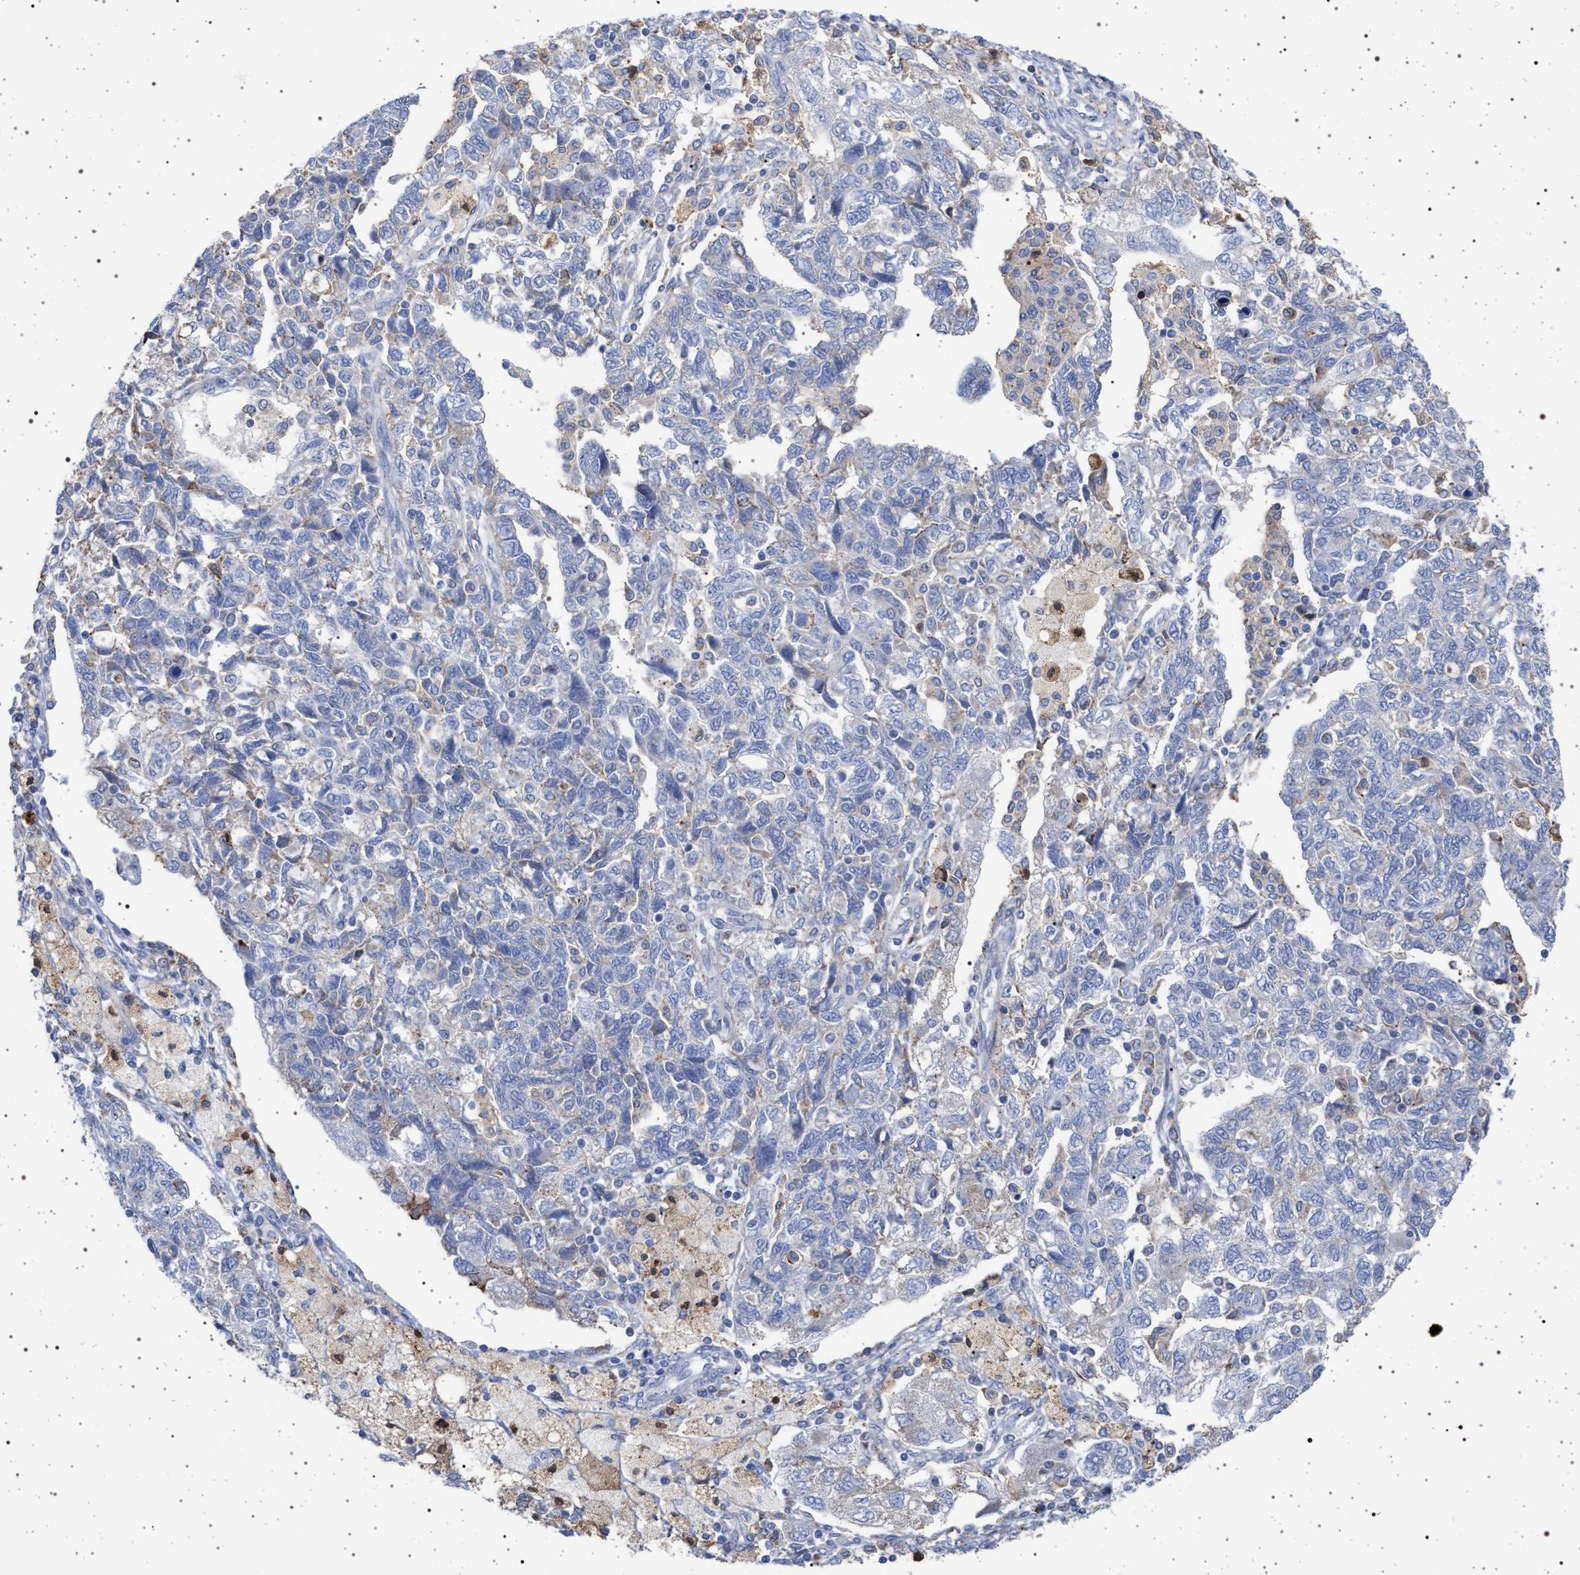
{"staining": {"intensity": "negative", "quantity": "none", "location": "none"}, "tissue": "ovarian cancer", "cell_type": "Tumor cells", "image_type": "cancer", "snomed": [{"axis": "morphology", "description": "Carcinoma, NOS"}, {"axis": "morphology", "description": "Cystadenocarcinoma, serous, NOS"}, {"axis": "topography", "description": "Ovary"}], "caption": "An IHC micrograph of ovarian cancer is shown. There is no staining in tumor cells of ovarian cancer.", "gene": "PLG", "patient": {"sex": "female", "age": 69}}